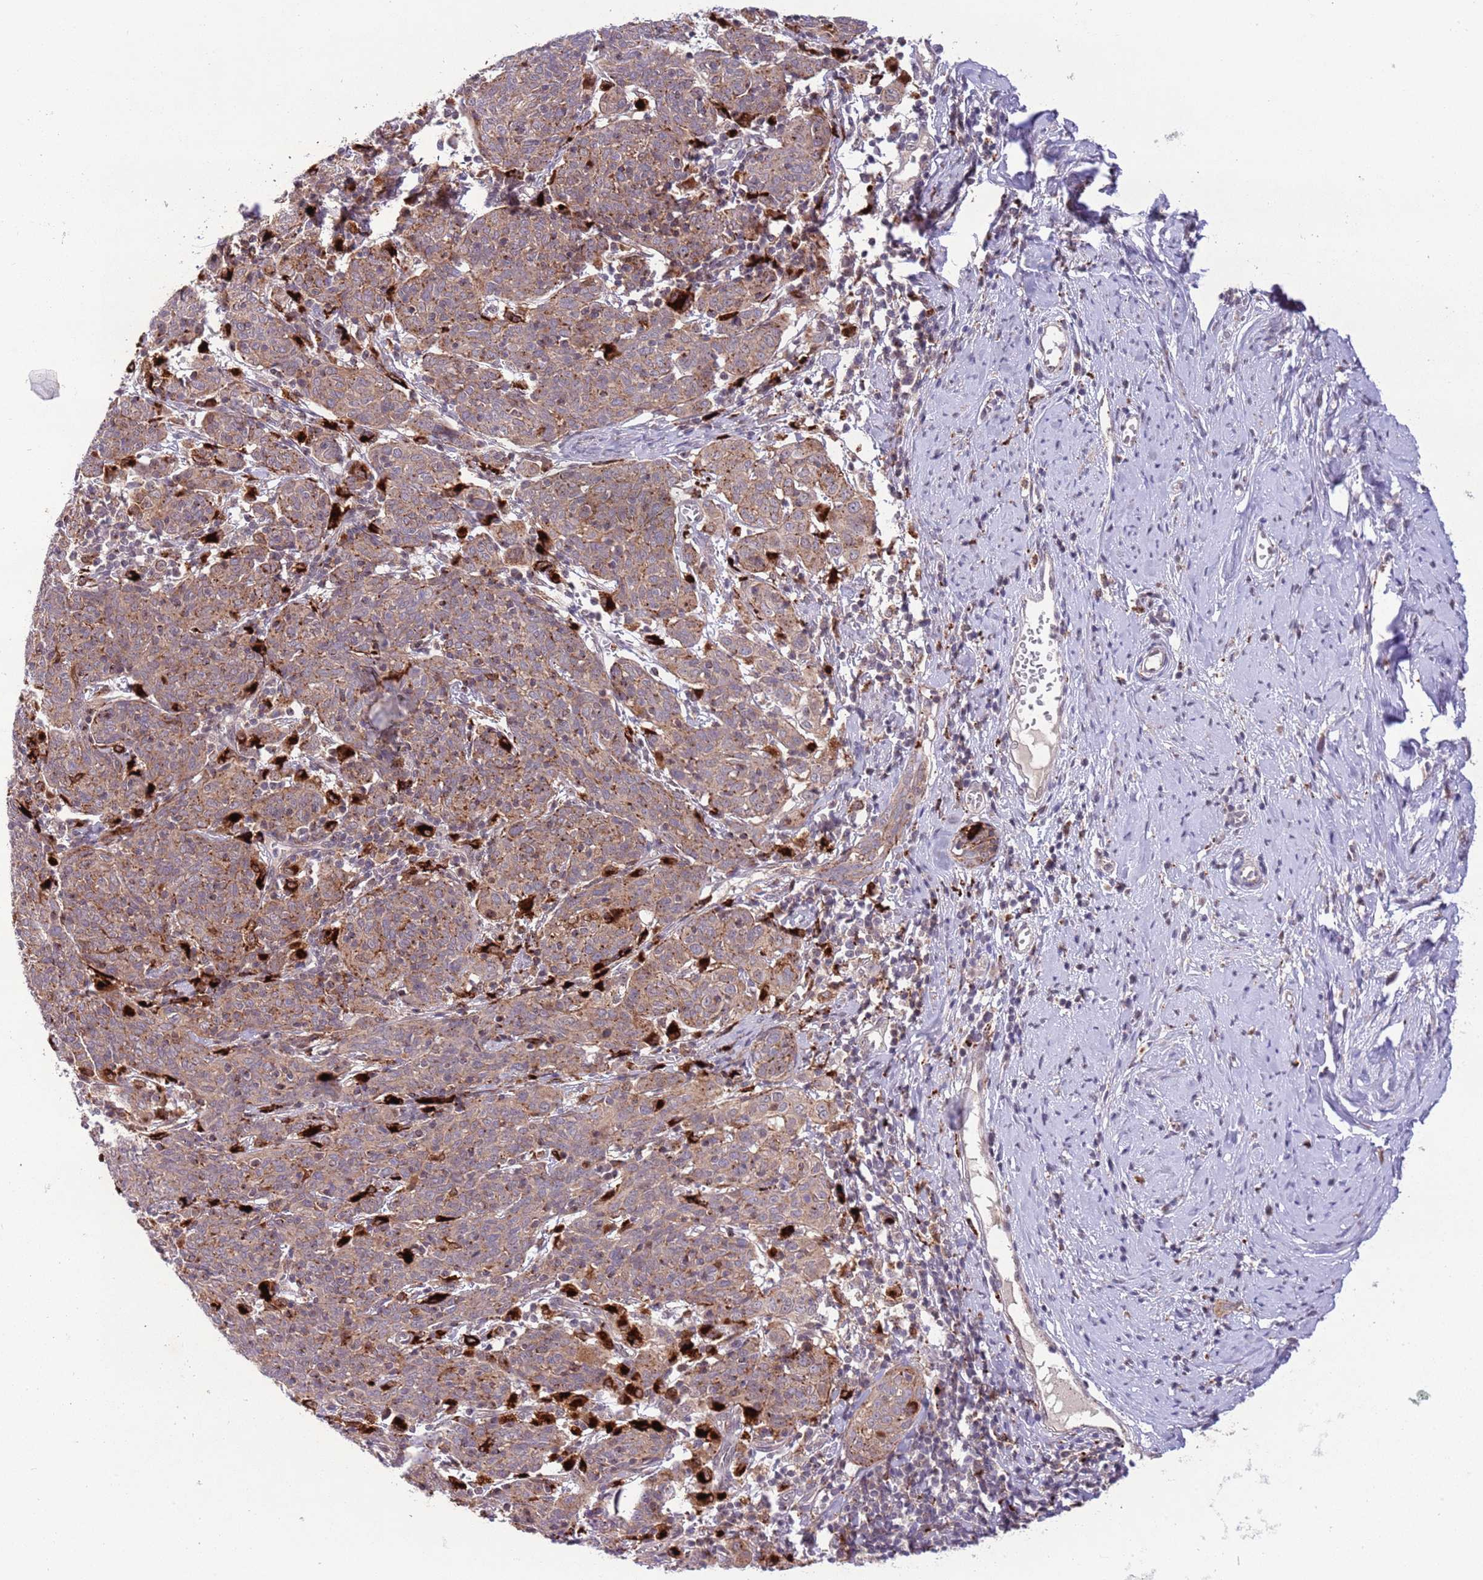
{"staining": {"intensity": "moderate", "quantity": ">75%", "location": "cytoplasmic/membranous"}, "tissue": "cervical cancer", "cell_type": "Tumor cells", "image_type": "cancer", "snomed": [{"axis": "morphology", "description": "Squamous cell carcinoma, NOS"}, {"axis": "topography", "description": "Cervix"}], "caption": "DAB (3,3'-diaminobenzidine) immunohistochemical staining of human squamous cell carcinoma (cervical) reveals moderate cytoplasmic/membranous protein positivity in about >75% of tumor cells.", "gene": "TRIM27", "patient": {"sex": "female", "age": 67}}